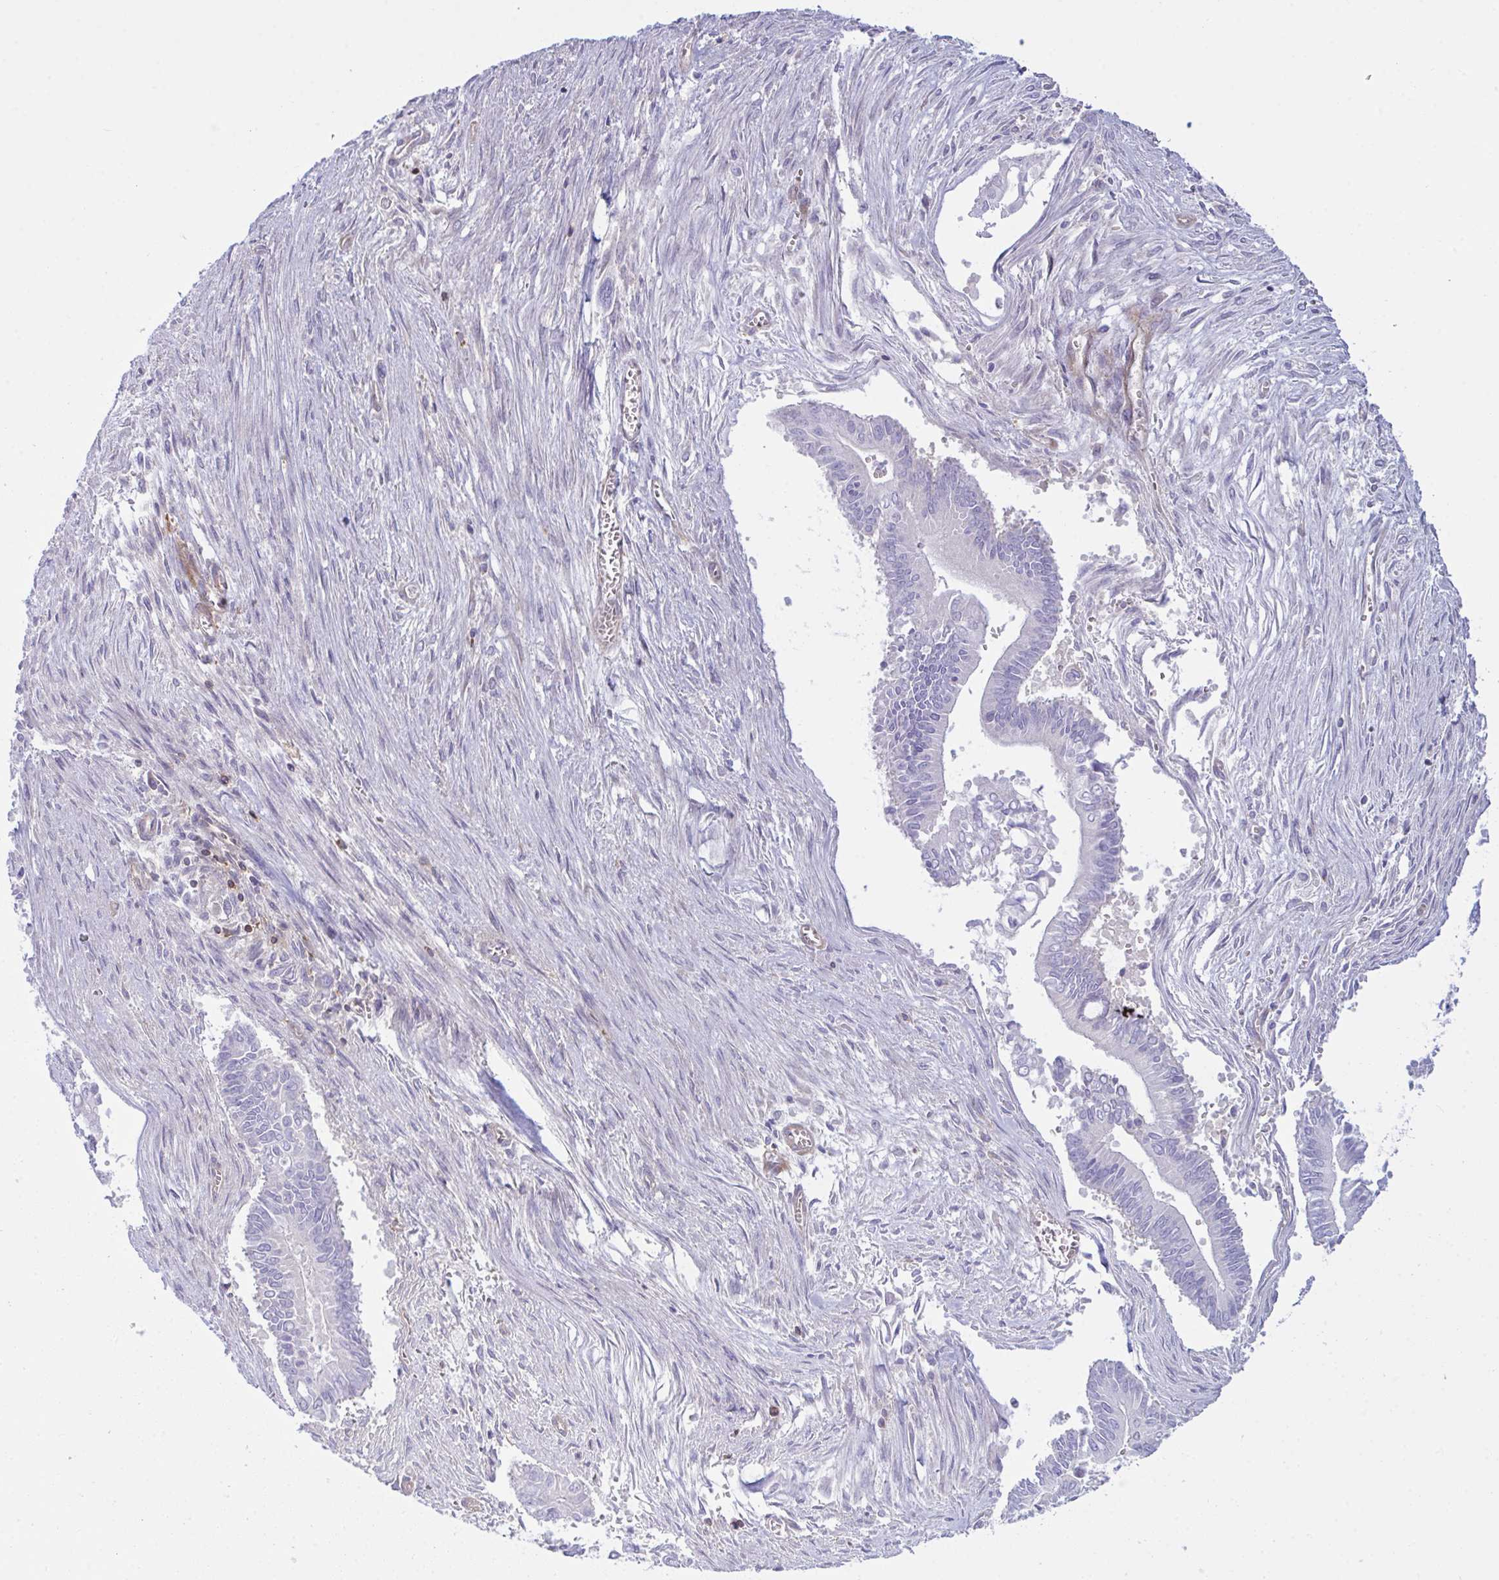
{"staining": {"intensity": "negative", "quantity": "none", "location": "none"}, "tissue": "pancreatic cancer", "cell_type": "Tumor cells", "image_type": "cancer", "snomed": [{"axis": "morphology", "description": "Adenocarcinoma, NOS"}, {"axis": "topography", "description": "Pancreas"}], "caption": "A high-resolution micrograph shows IHC staining of pancreatic adenocarcinoma, which displays no significant expression in tumor cells.", "gene": "TSC22D3", "patient": {"sex": "male", "age": 68}}